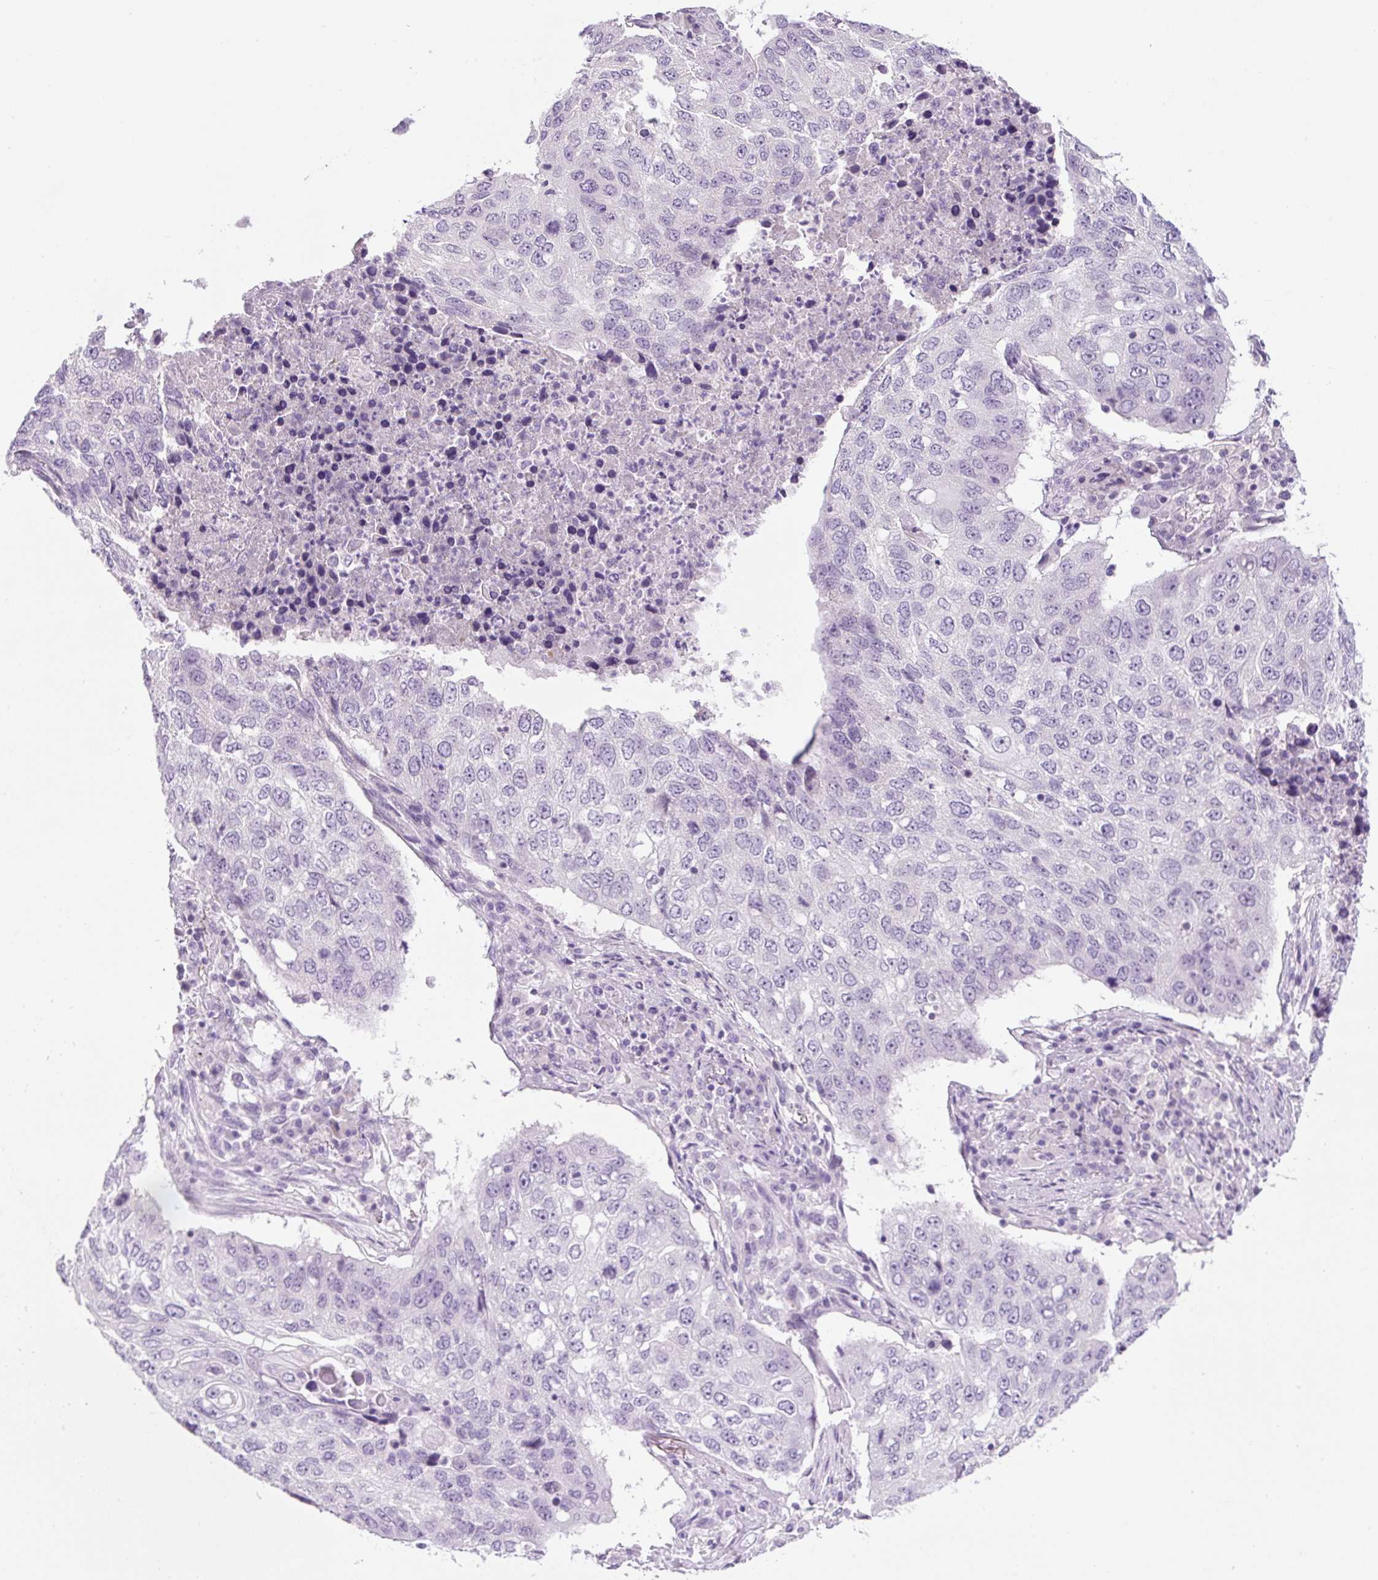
{"staining": {"intensity": "negative", "quantity": "none", "location": "none"}, "tissue": "lung cancer", "cell_type": "Tumor cells", "image_type": "cancer", "snomed": [{"axis": "morphology", "description": "Squamous cell carcinoma, NOS"}, {"axis": "topography", "description": "Lung"}], "caption": "Human lung cancer stained for a protein using immunohistochemistry (IHC) shows no positivity in tumor cells.", "gene": "UBL3", "patient": {"sex": "female", "age": 63}}